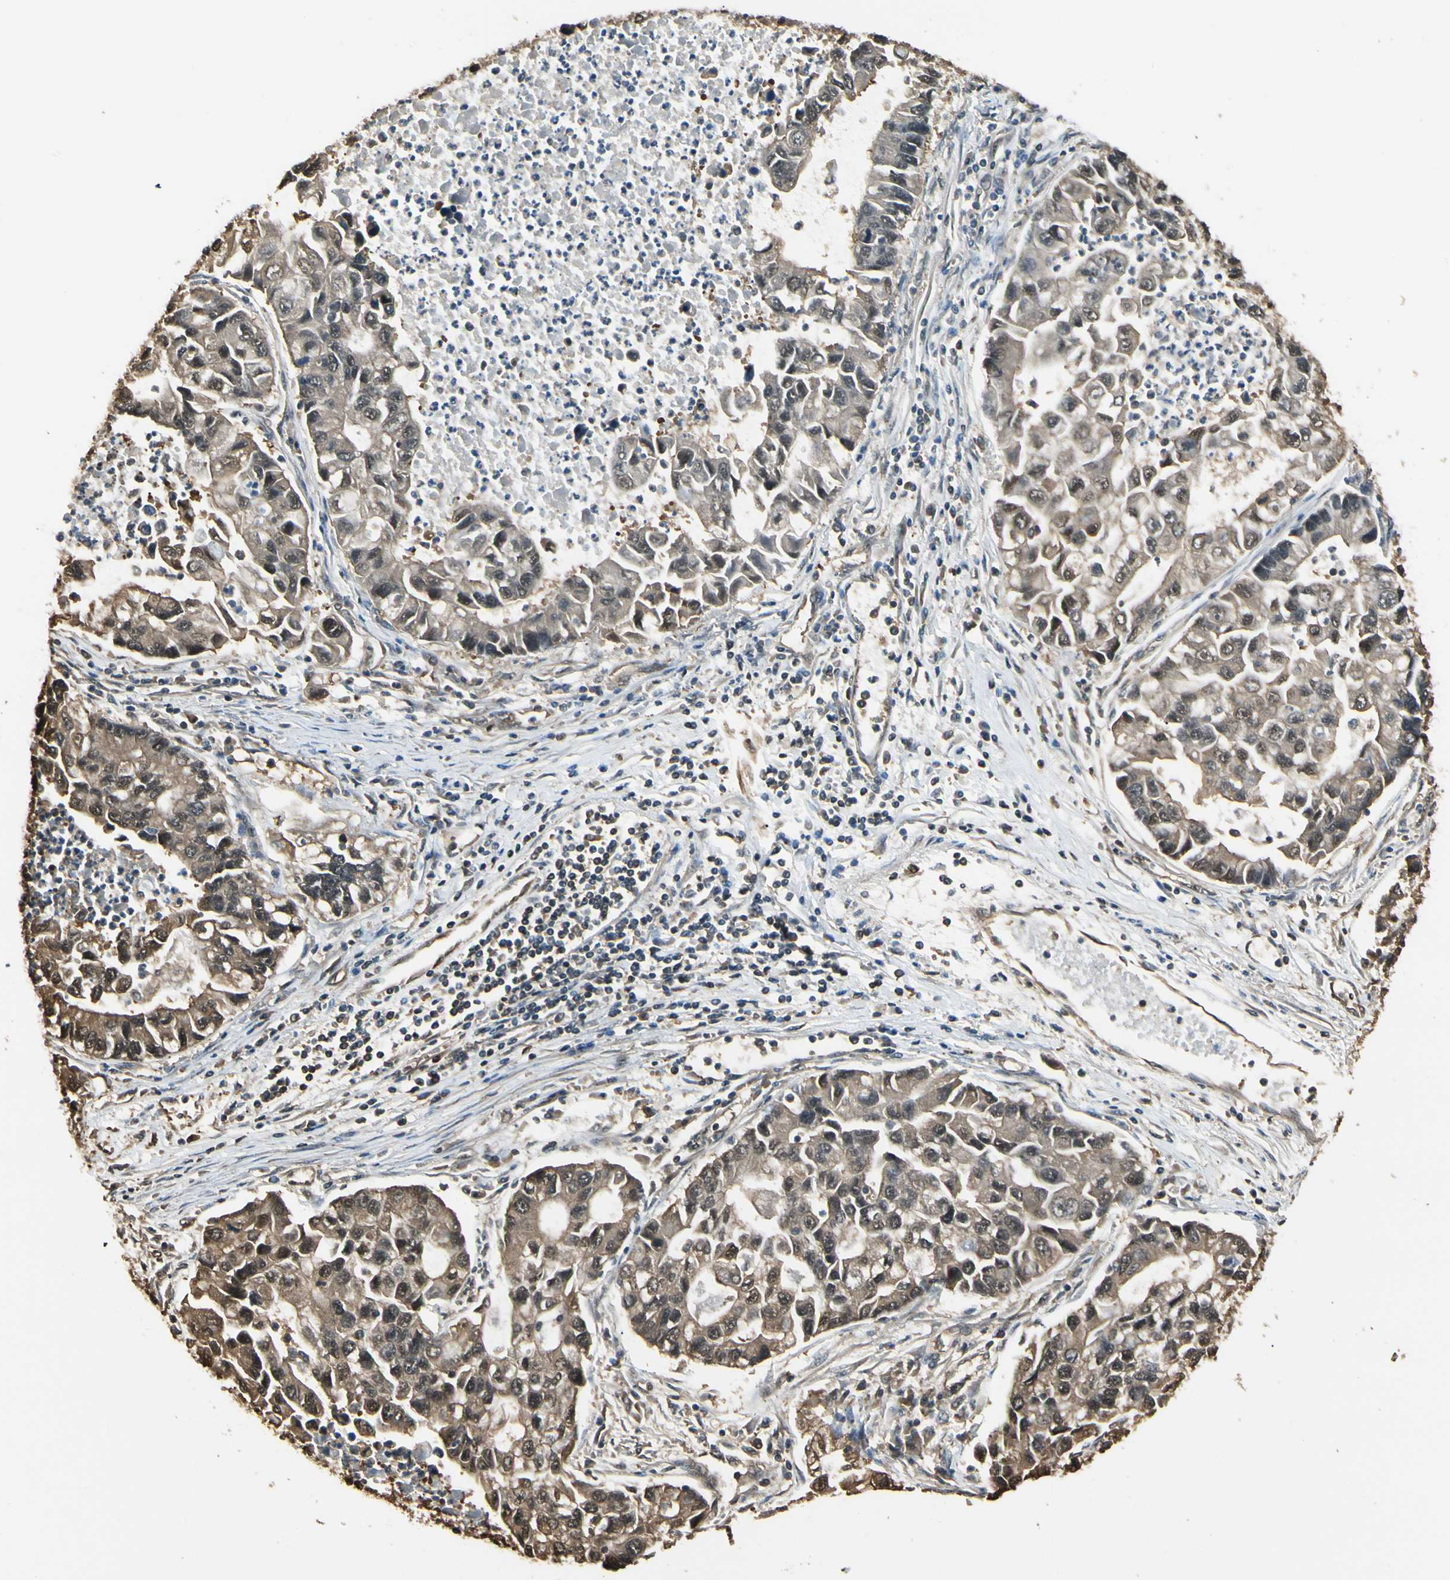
{"staining": {"intensity": "weak", "quantity": "25%-75%", "location": "cytoplasmic/membranous,nuclear"}, "tissue": "lung cancer", "cell_type": "Tumor cells", "image_type": "cancer", "snomed": [{"axis": "morphology", "description": "Adenocarcinoma, NOS"}, {"axis": "topography", "description": "Lung"}], "caption": "Protein expression analysis of human lung cancer reveals weak cytoplasmic/membranous and nuclear expression in about 25%-75% of tumor cells. The staining was performed using DAB to visualize the protein expression in brown, while the nuclei were stained in blue with hematoxylin (Magnification: 20x).", "gene": "YWHAE", "patient": {"sex": "female", "age": 51}}